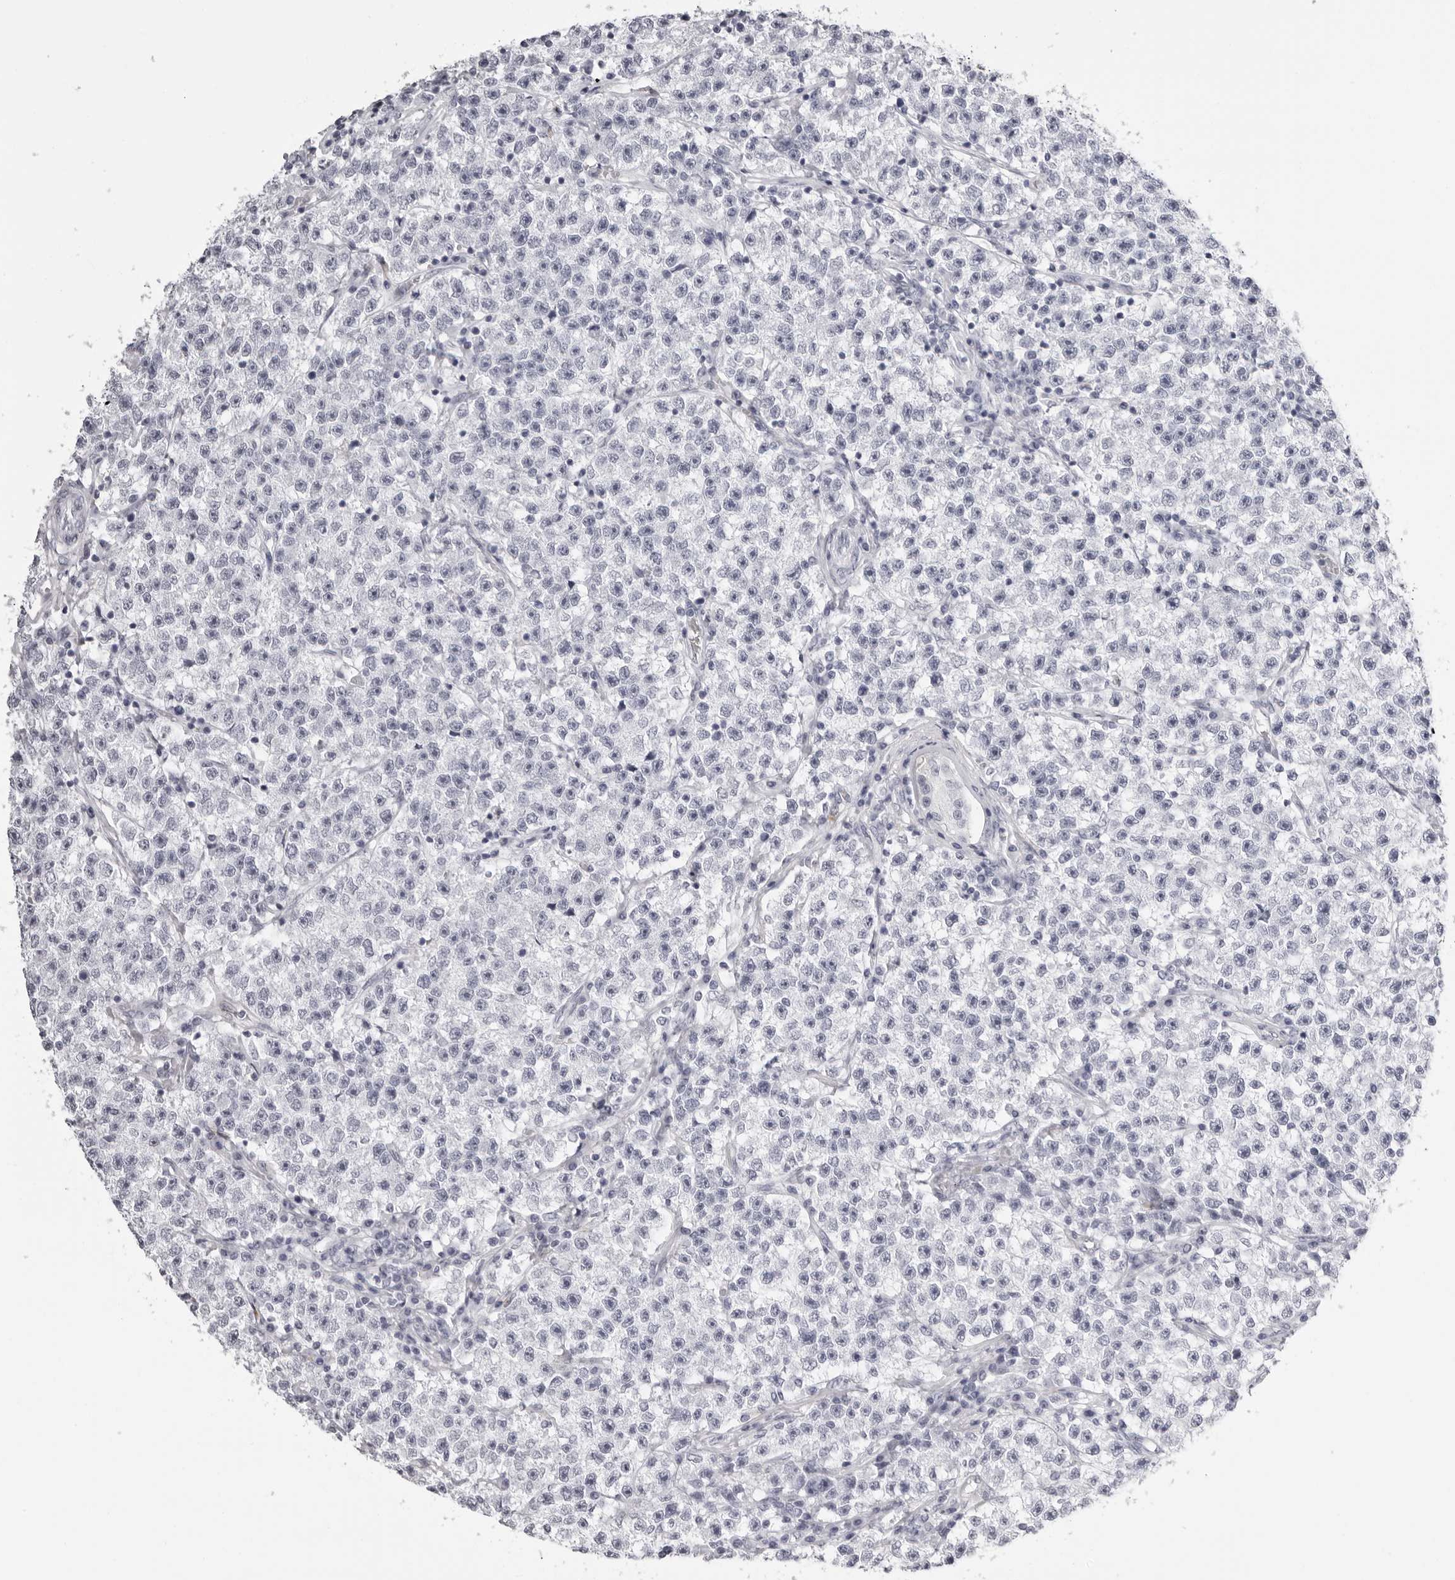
{"staining": {"intensity": "negative", "quantity": "none", "location": "none"}, "tissue": "testis cancer", "cell_type": "Tumor cells", "image_type": "cancer", "snomed": [{"axis": "morphology", "description": "Seminoma, NOS"}, {"axis": "topography", "description": "Testis"}], "caption": "There is no significant positivity in tumor cells of testis cancer (seminoma).", "gene": "RHO", "patient": {"sex": "male", "age": 22}}